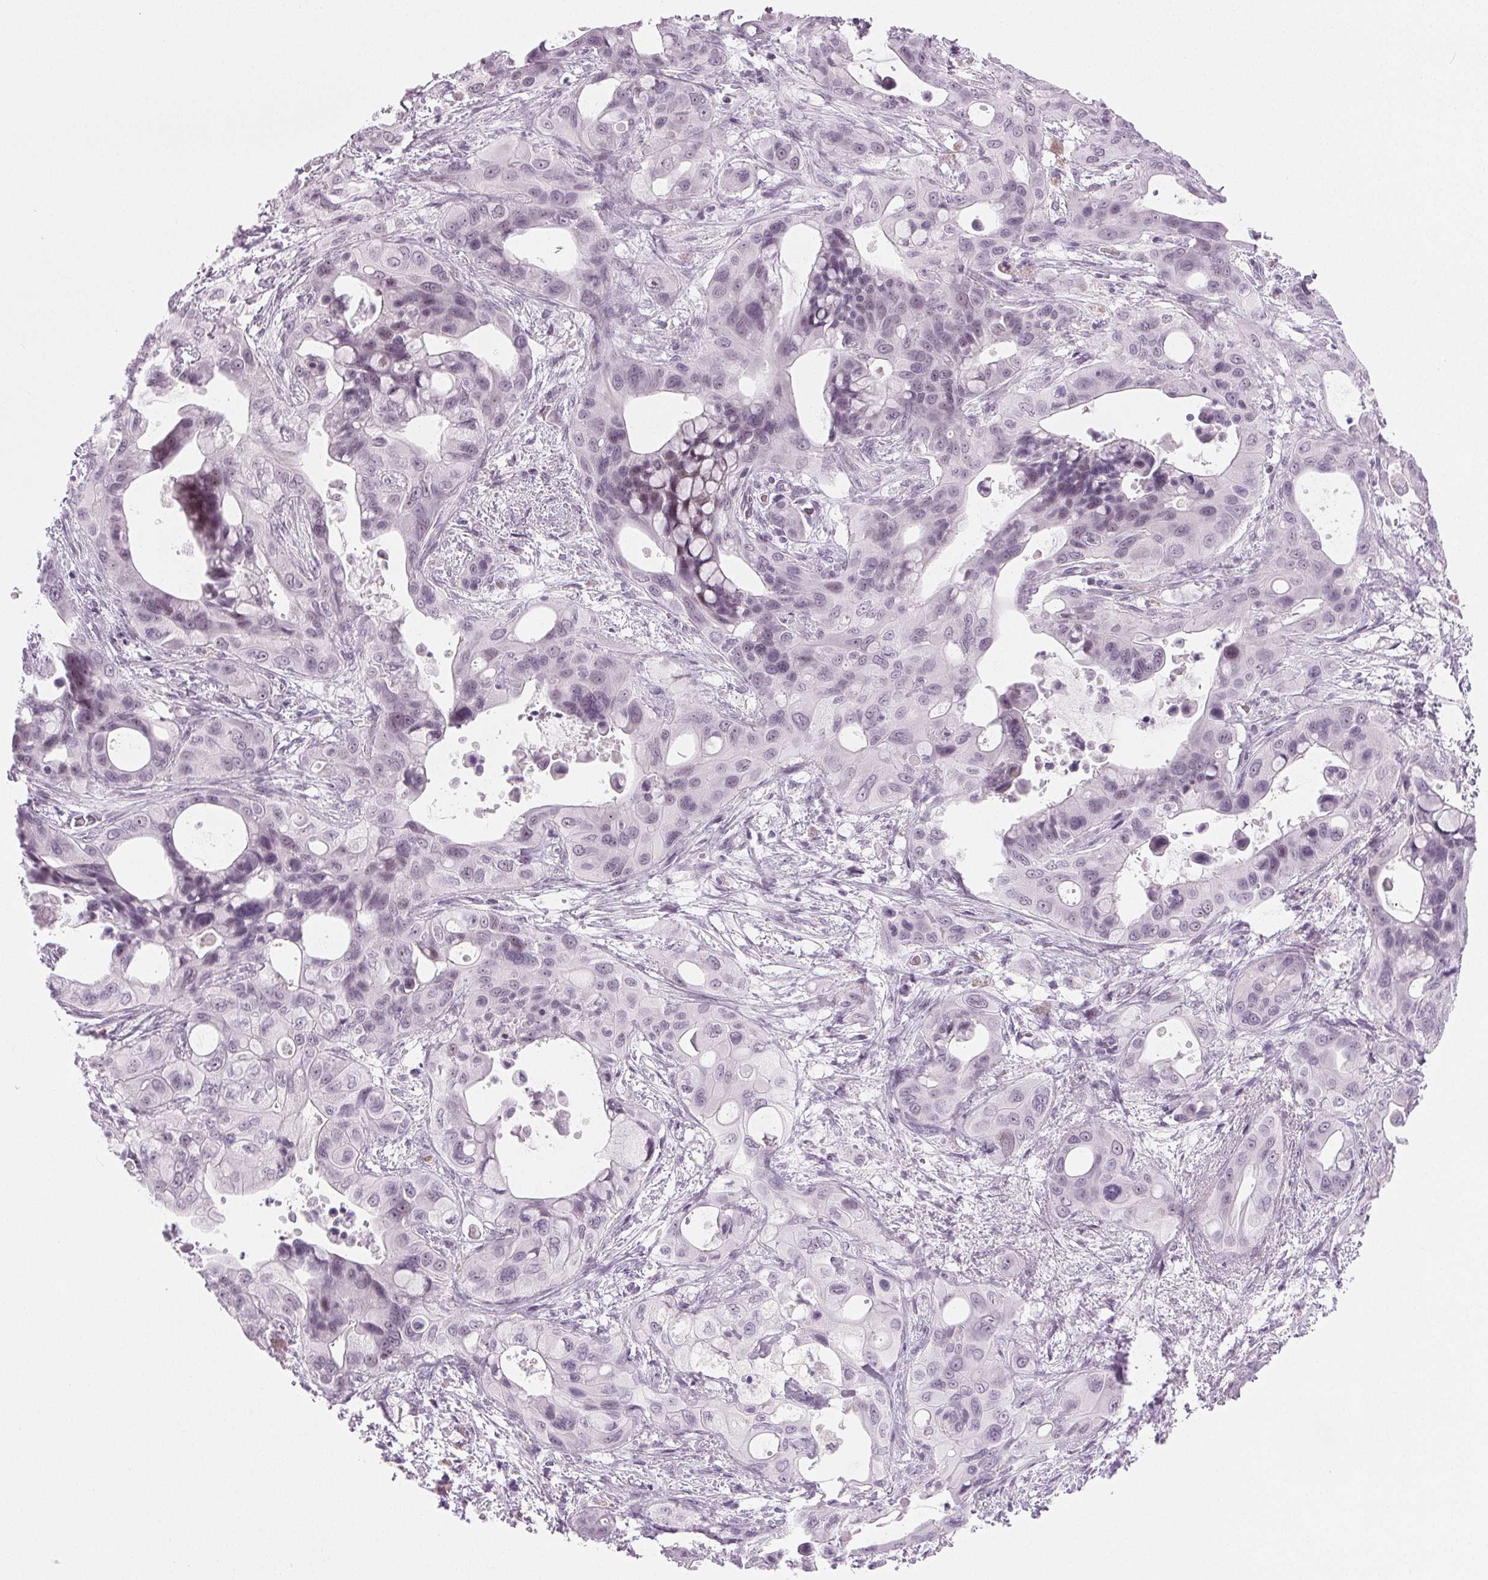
{"staining": {"intensity": "negative", "quantity": "none", "location": "none"}, "tissue": "pancreatic cancer", "cell_type": "Tumor cells", "image_type": "cancer", "snomed": [{"axis": "morphology", "description": "Adenocarcinoma, NOS"}, {"axis": "topography", "description": "Pancreas"}], "caption": "Immunohistochemistry histopathology image of pancreatic cancer (adenocarcinoma) stained for a protein (brown), which exhibits no expression in tumor cells.", "gene": "IGF2BP1", "patient": {"sex": "male", "age": 71}}